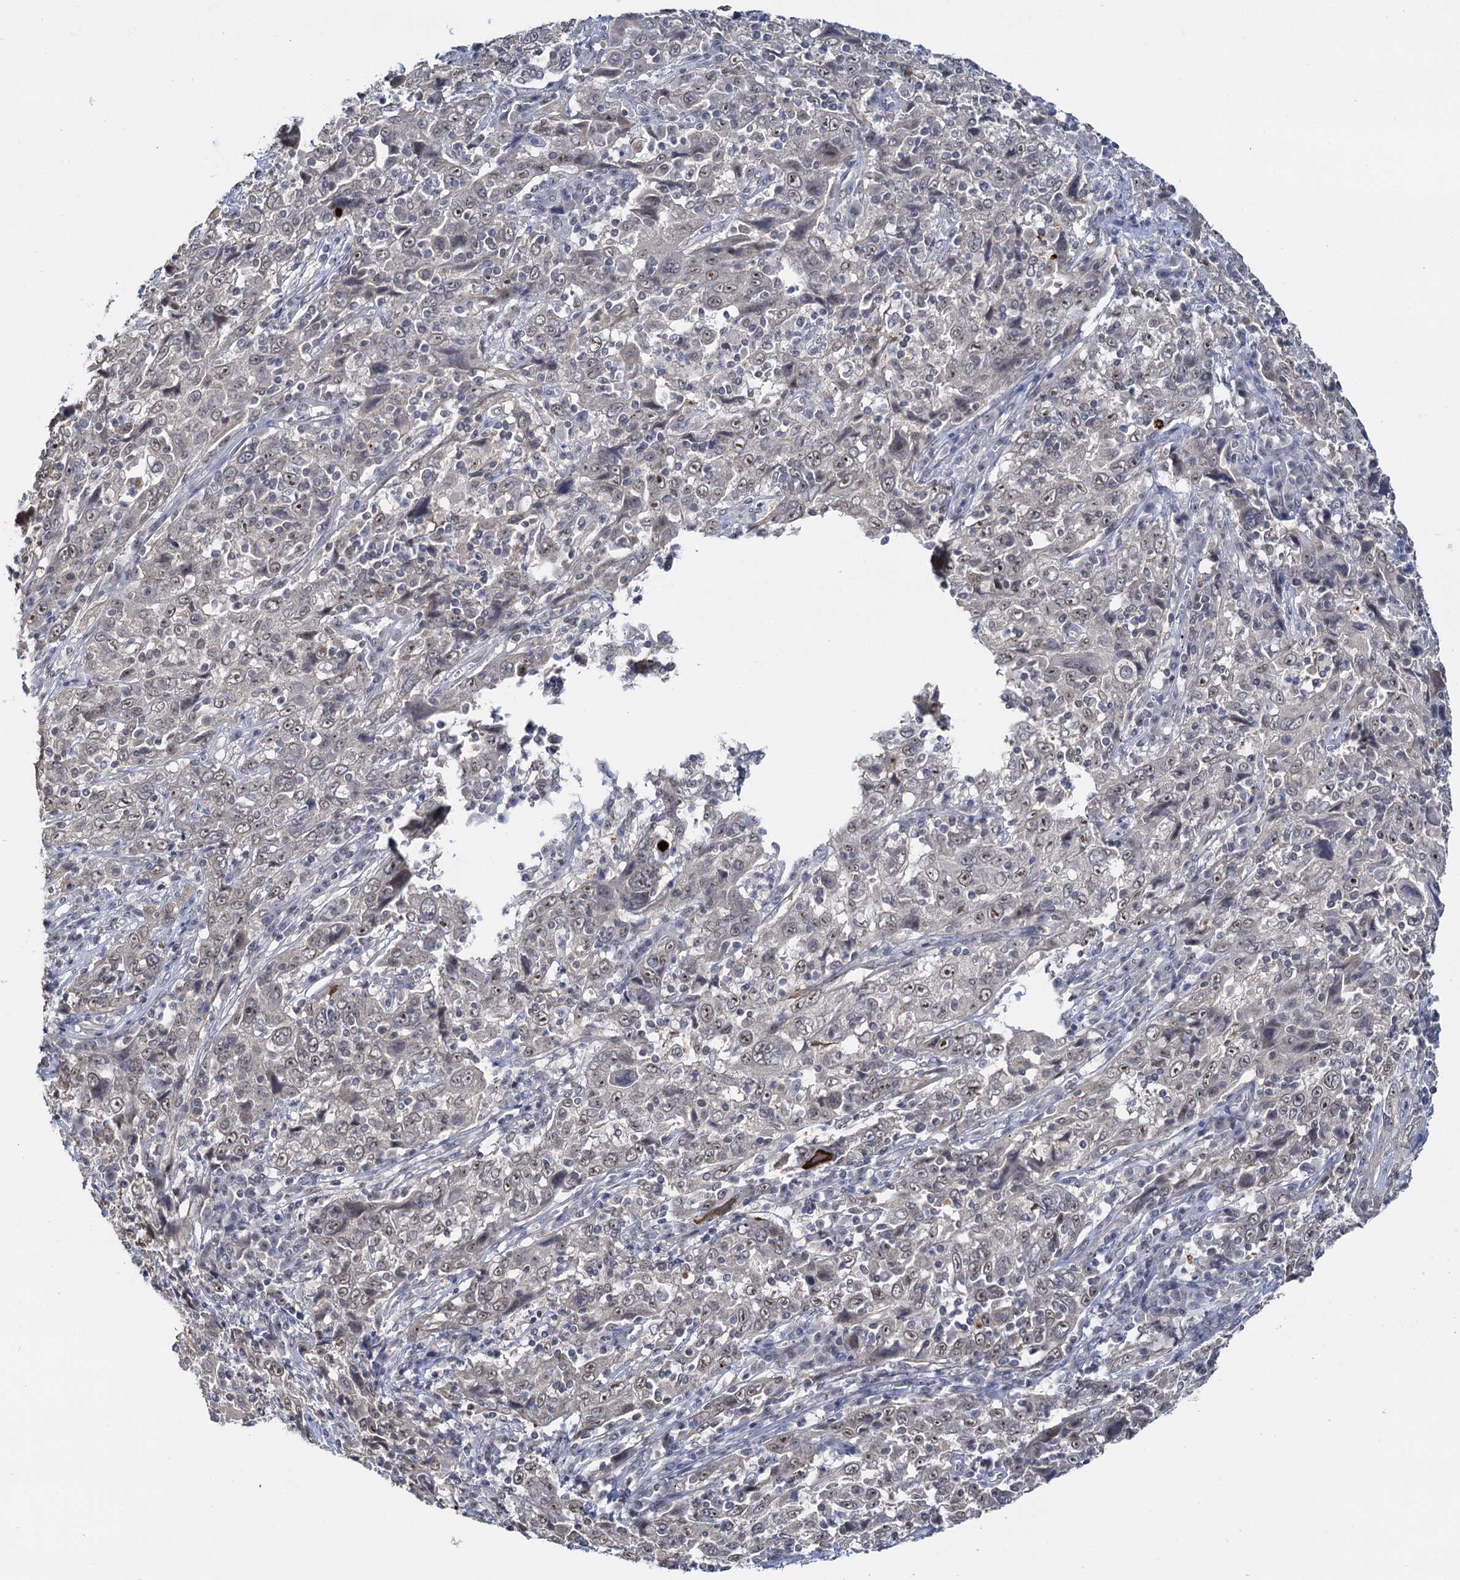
{"staining": {"intensity": "moderate", "quantity": "<25%", "location": "nuclear"}, "tissue": "cervical cancer", "cell_type": "Tumor cells", "image_type": "cancer", "snomed": [{"axis": "morphology", "description": "Squamous cell carcinoma, NOS"}, {"axis": "topography", "description": "Cervix"}], "caption": "Immunohistochemistry (IHC) histopathology image of neoplastic tissue: human cervical cancer stained using immunohistochemistry displays low levels of moderate protein expression localized specifically in the nuclear of tumor cells, appearing as a nuclear brown color.", "gene": "NAT10", "patient": {"sex": "female", "age": 46}}